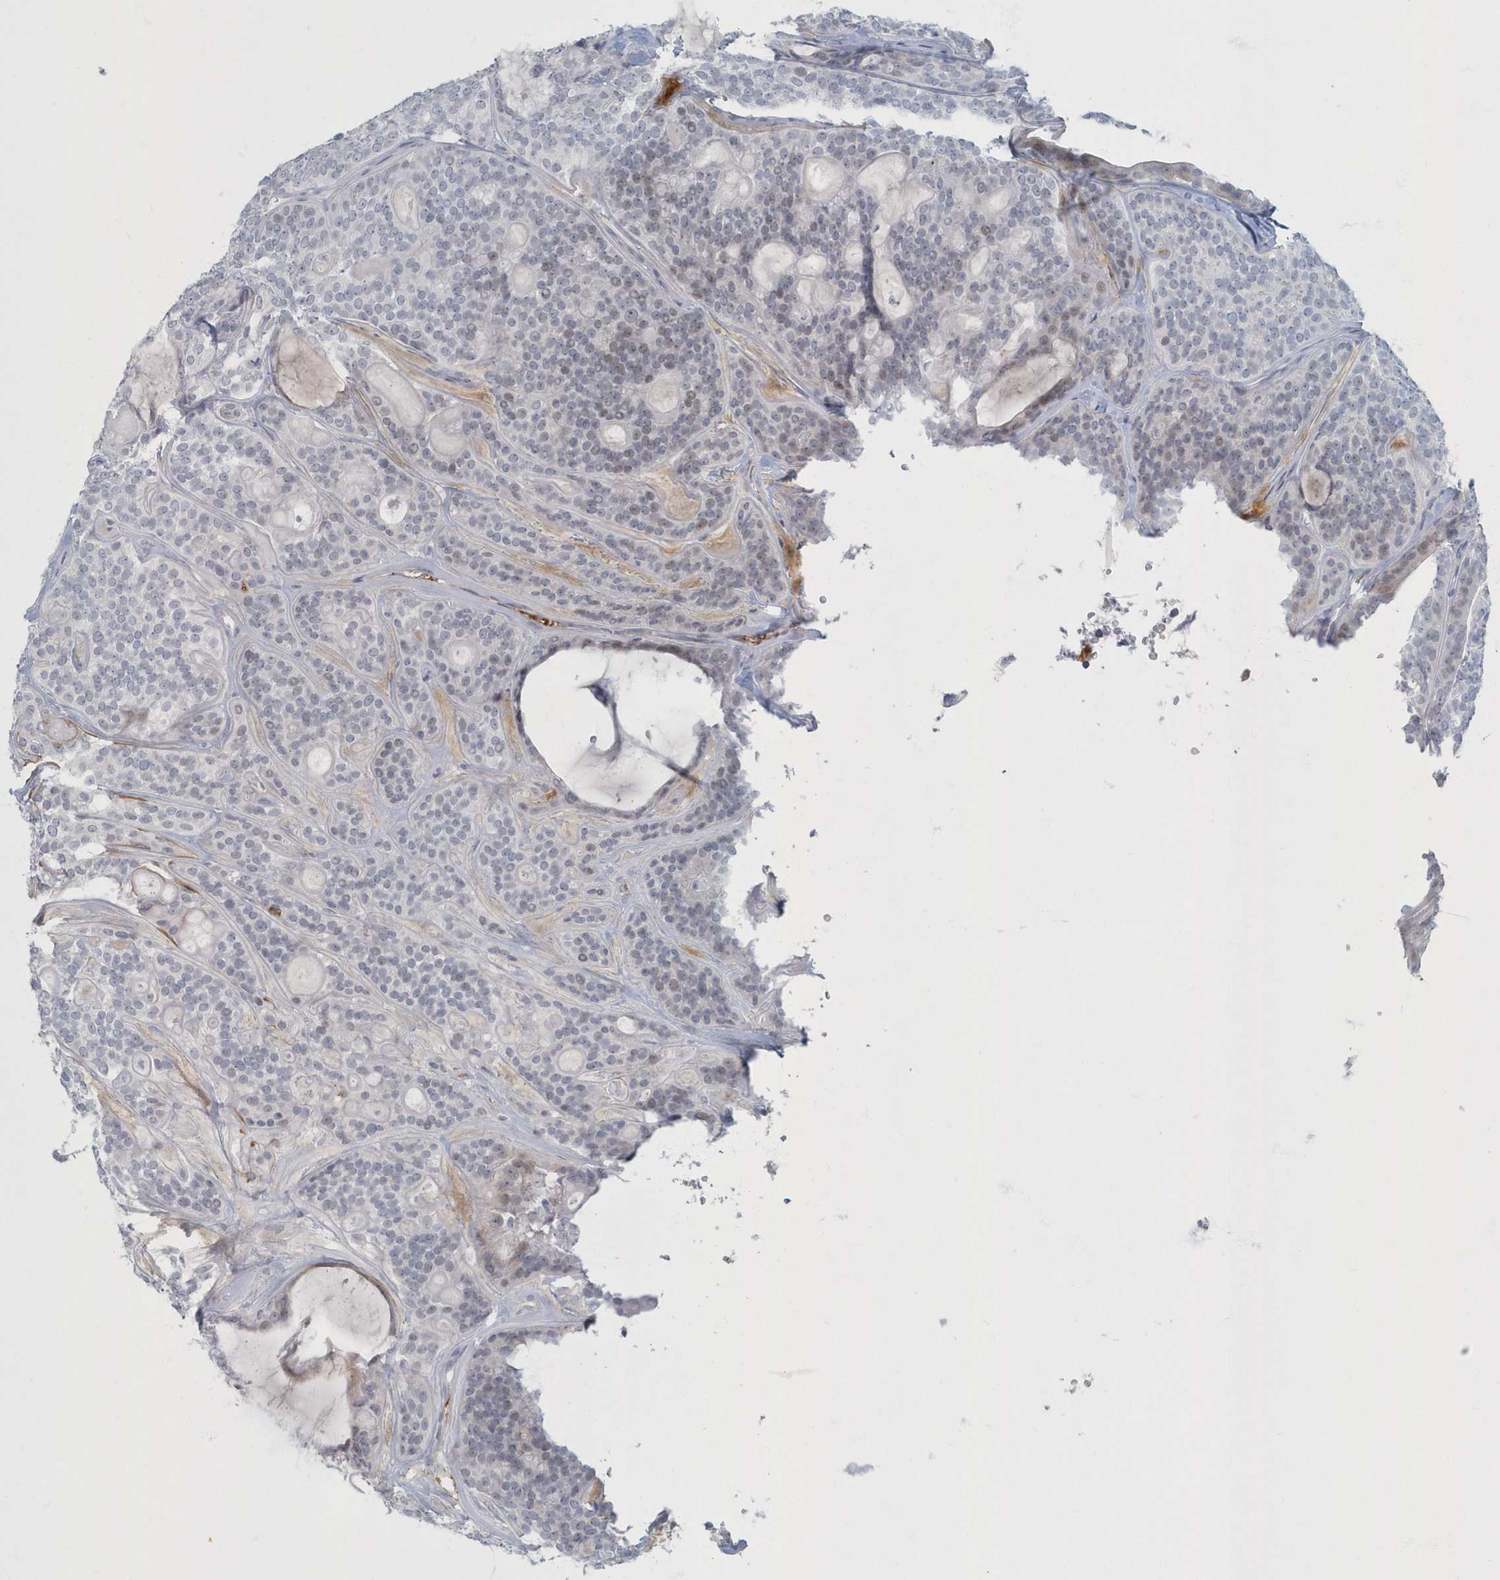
{"staining": {"intensity": "weak", "quantity": "<25%", "location": "nuclear"}, "tissue": "head and neck cancer", "cell_type": "Tumor cells", "image_type": "cancer", "snomed": [{"axis": "morphology", "description": "Adenocarcinoma, NOS"}, {"axis": "topography", "description": "Head-Neck"}], "caption": "Tumor cells show no significant positivity in head and neck cancer (adenocarcinoma). (DAB immunohistochemistry (IHC), high magnification).", "gene": "MYOT", "patient": {"sex": "male", "age": 66}}